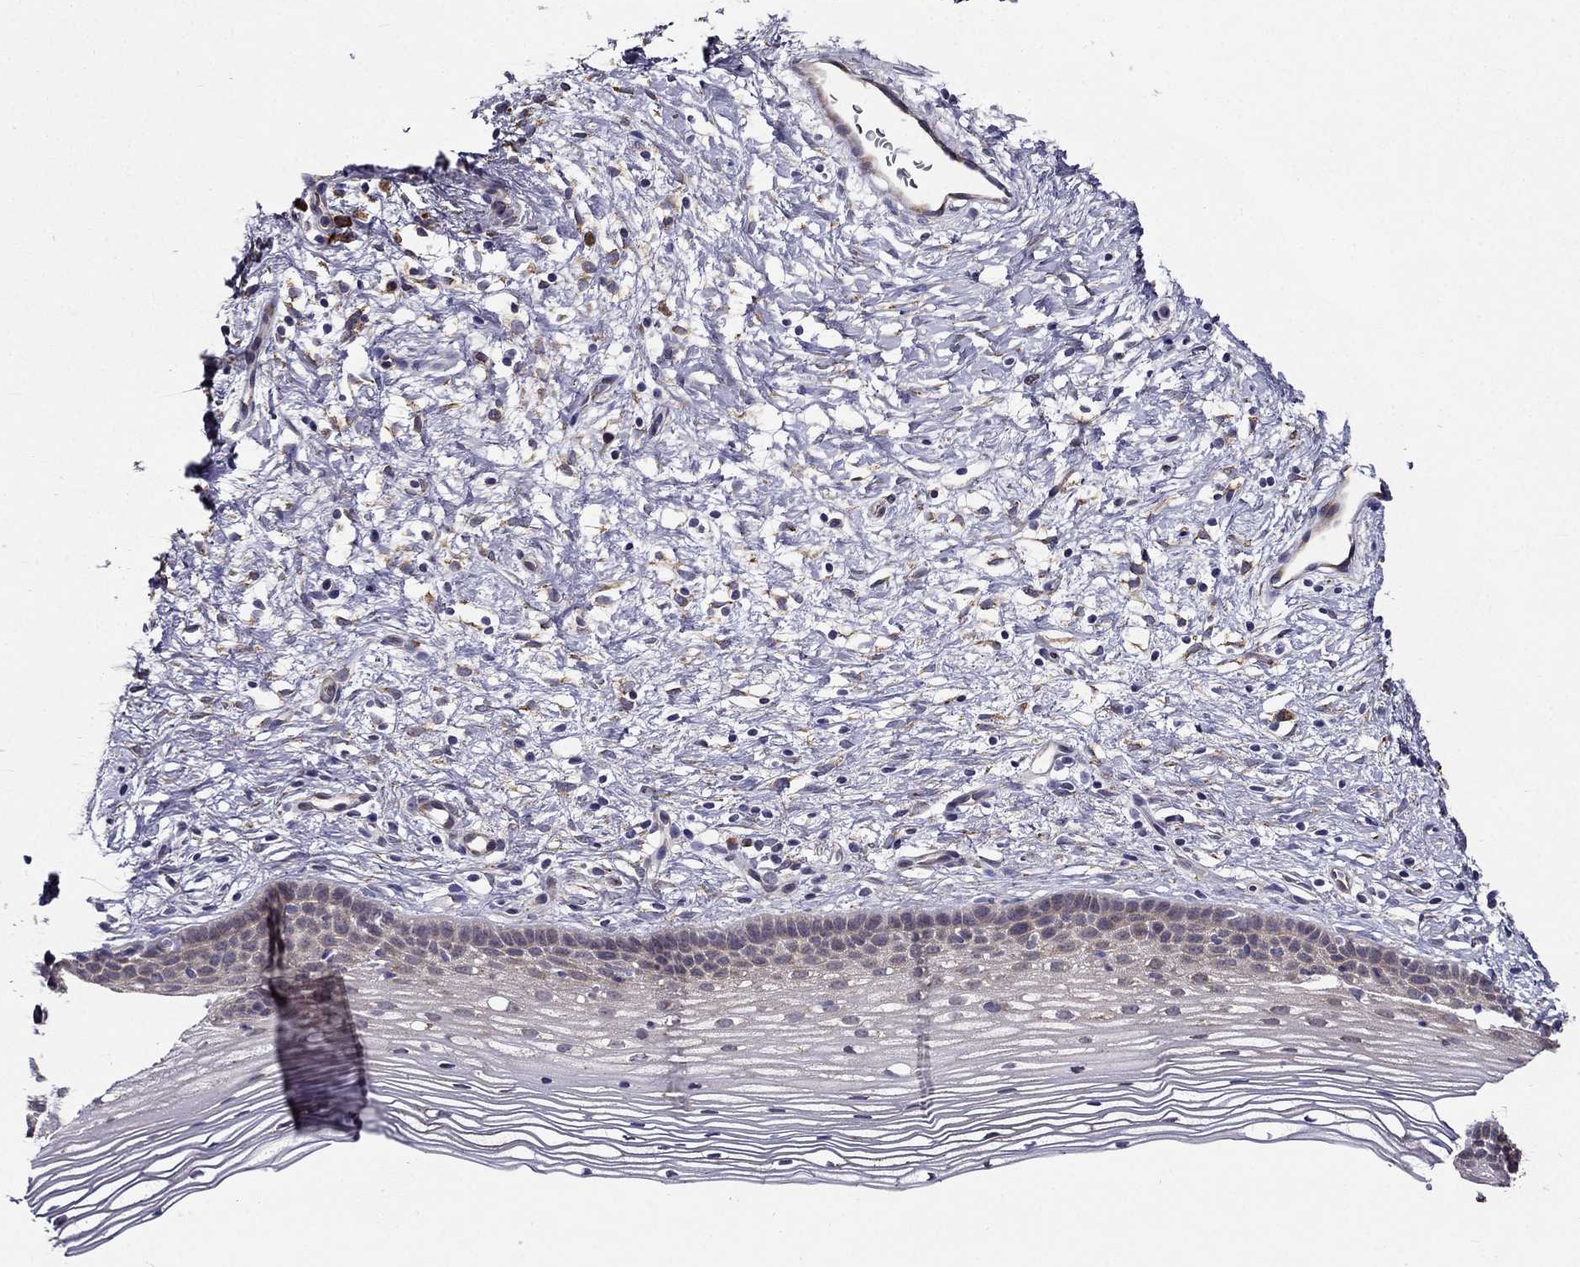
{"staining": {"intensity": "negative", "quantity": "none", "location": "none"}, "tissue": "cervix", "cell_type": "Glandular cells", "image_type": "normal", "snomed": [{"axis": "morphology", "description": "Normal tissue, NOS"}, {"axis": "topography", "description": "Cervix"}], "caption": "DAB (3,3'-diaminobenzidine) immunohistochemical staining of benign cervix shows no significant expression in glandular cells.", "gene": "ARHGEF28", "patient": {"sex": "female", "age": 39}}